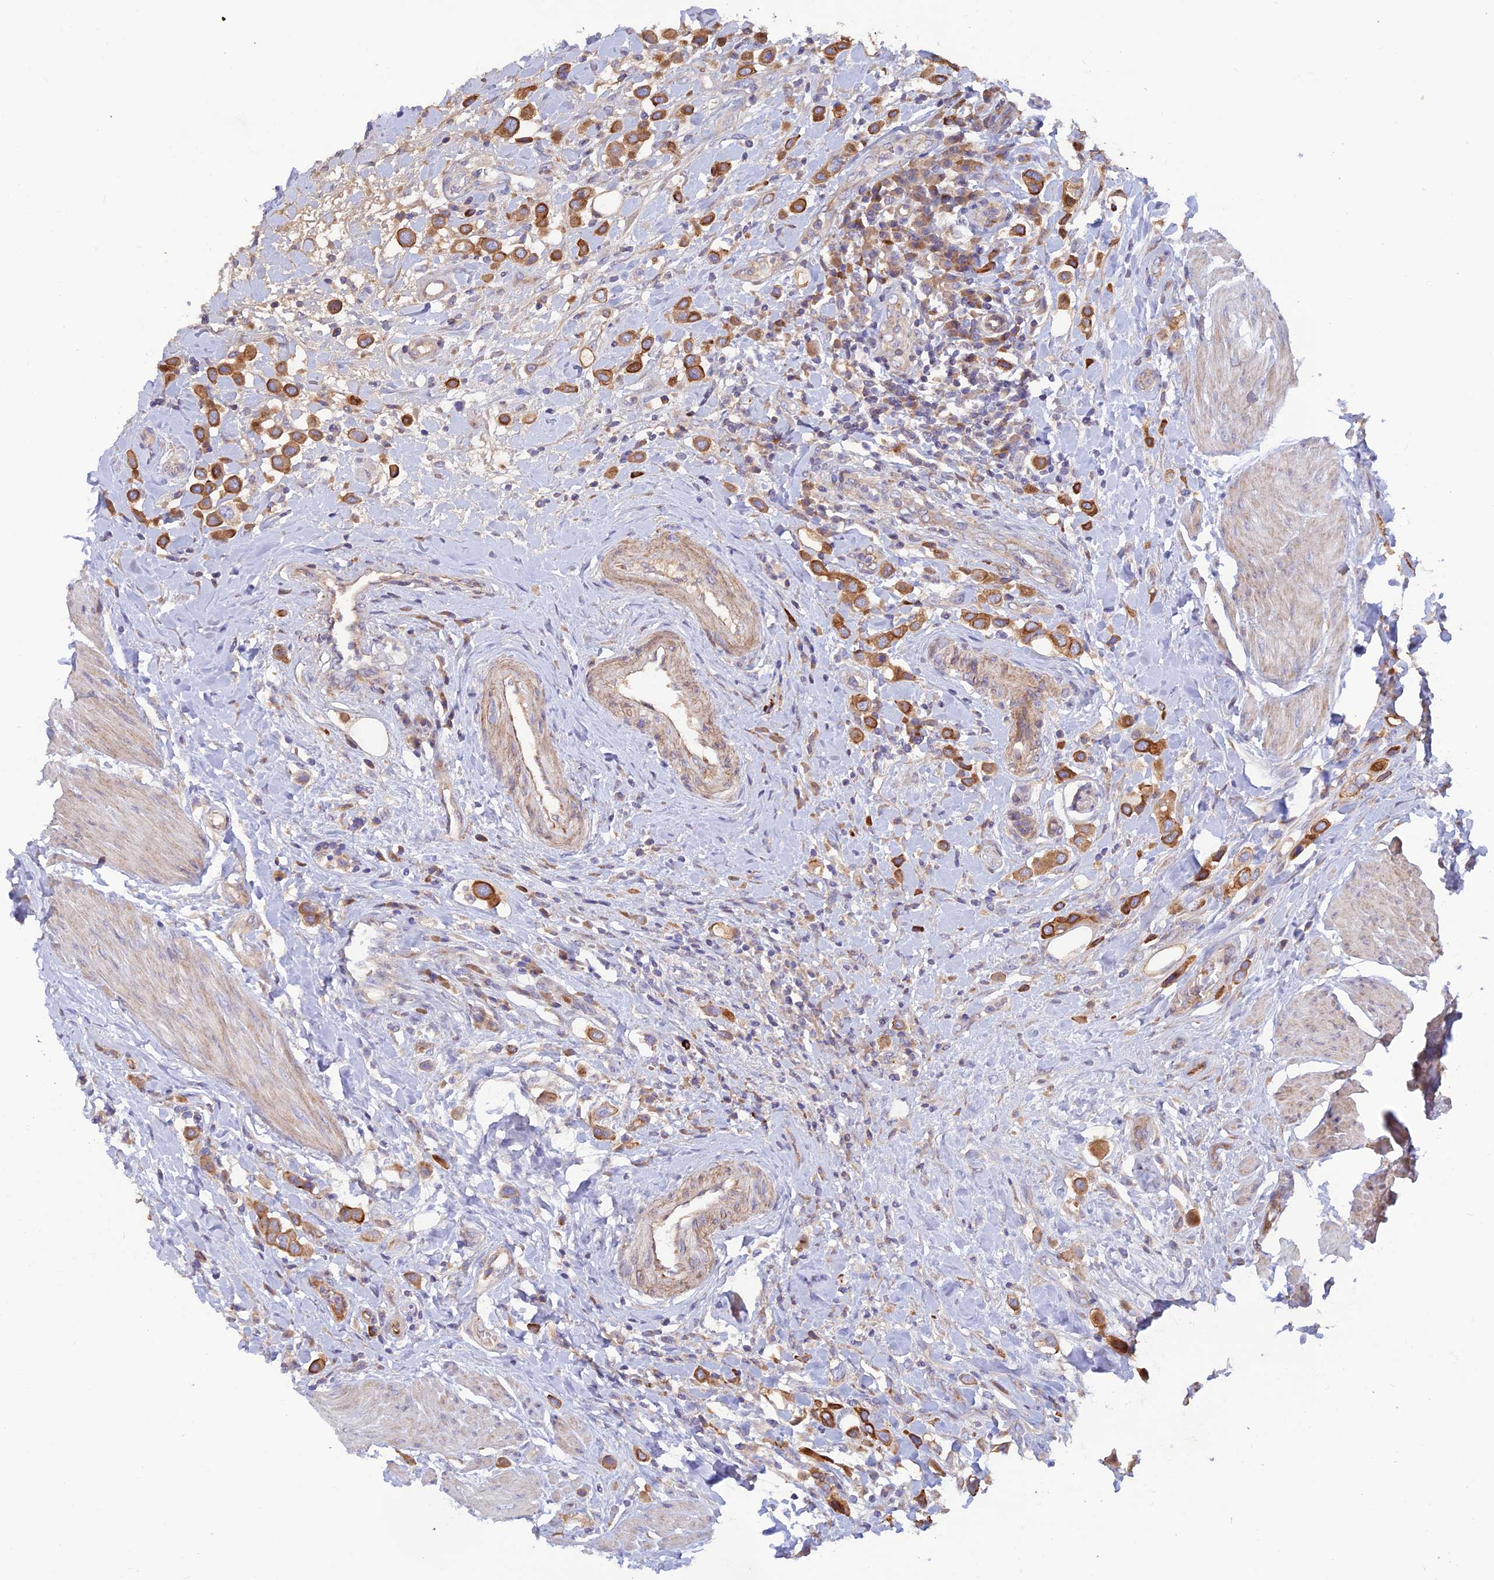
{"staining": {"intensity": "moderate", "quantity": ">75%", "location": "cytoplasmic/membranous"}, "tissue": "urothelial cancer", "cell_type": "Tumor cells", "image_type": "cancer", "snomed": [{"axis": "morphology", "description": "Urothelial carcinoma, High grade"}, {"axis": "topography", "description": "Urinary bladder"}], "caption": "High-magnification brightfield microscopy of urothelial carcinoma (high-grade) stained with DAB (brown) and counterstained with hematoxylin (blue). tumor cells exhibit moderate cytoplasmic/membranous positivity is identified in about>75% of cells.", "gene": "GMCL1", "patient": {"sex": "male", "age": 50}}